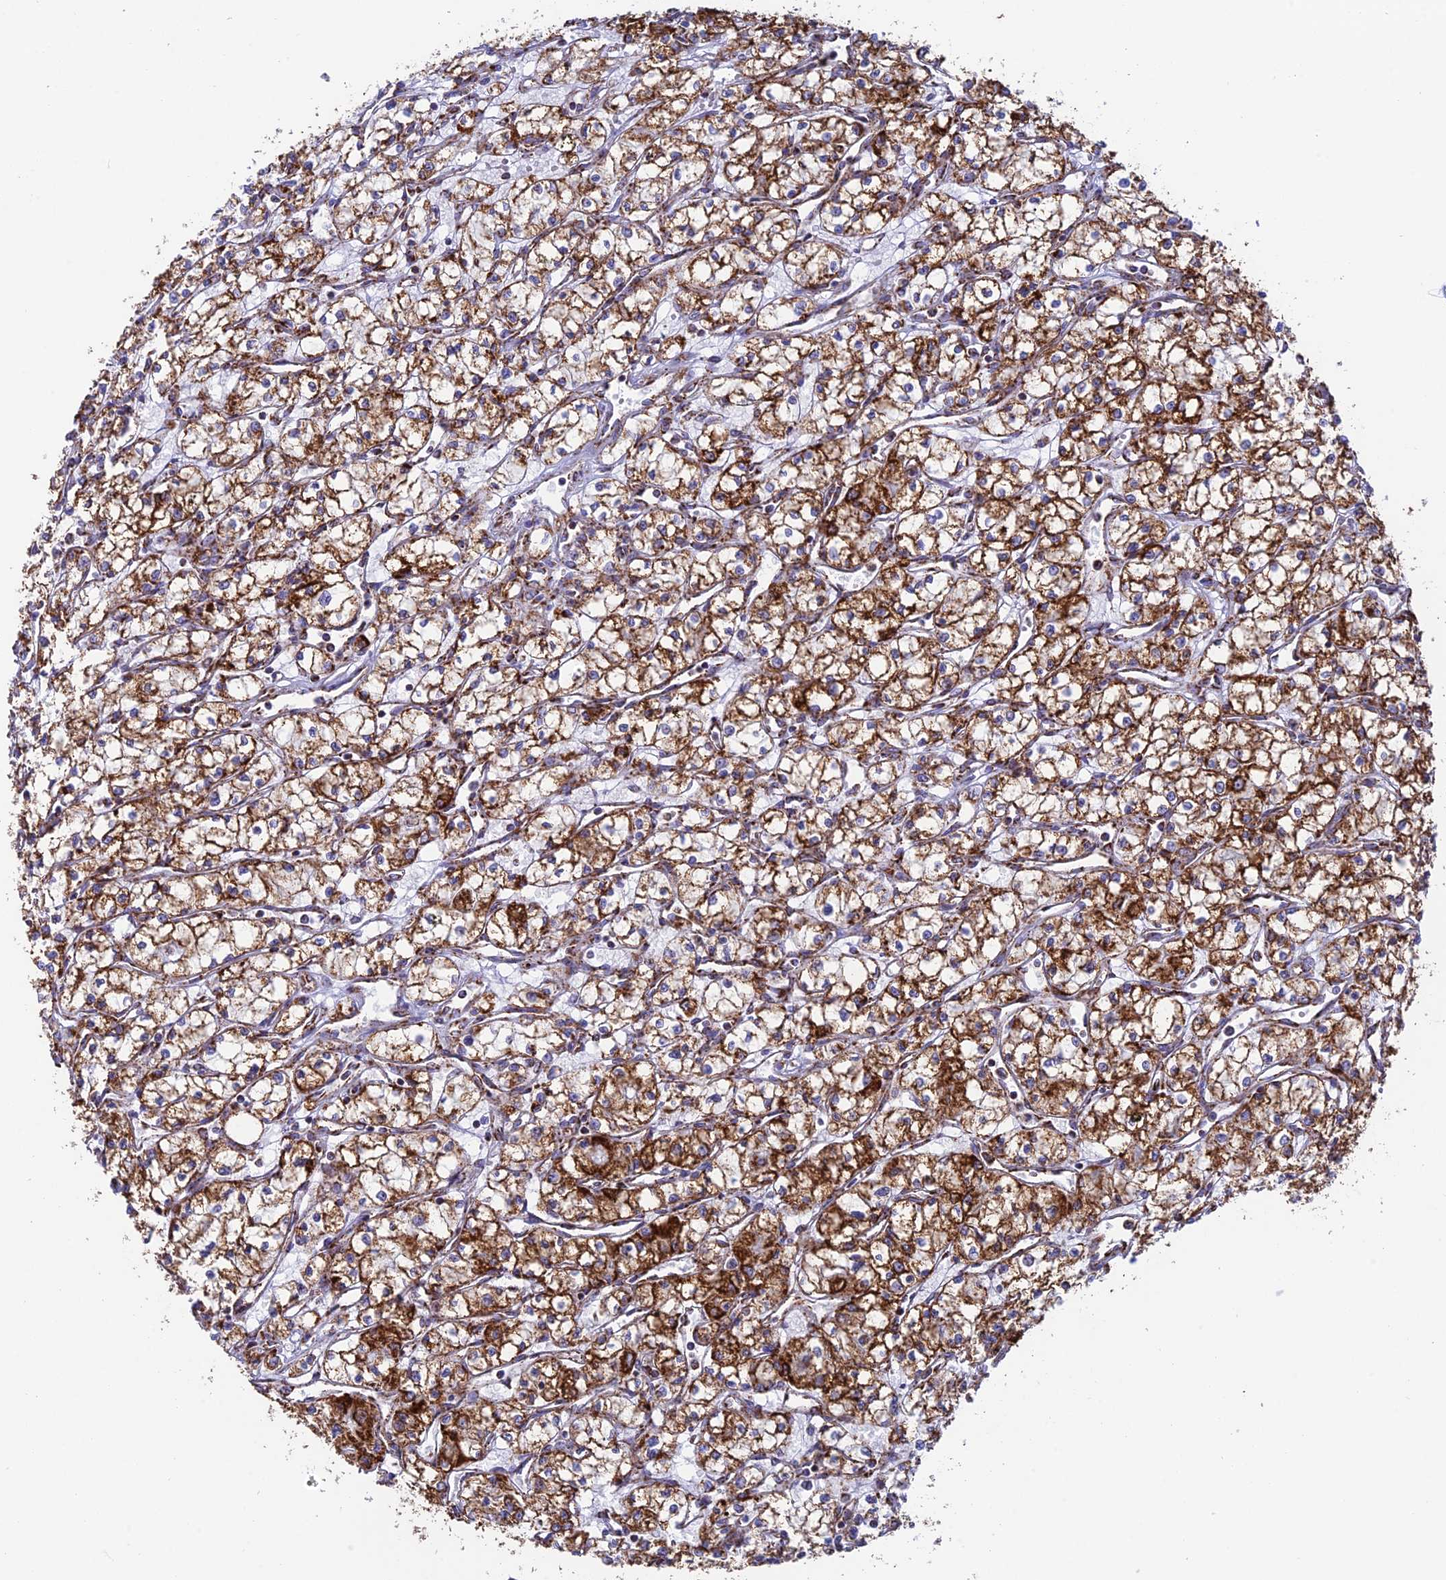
{"staining": {"intensity": "strong", "quantity": "25%-75%", "location": "cytoplasmic/membranous"}, "tissue": "renal cancer", "cell_type": "Tumor cells", "image_type": "cancer", "snomed": [{"axis": "morphology", "description": "Adenocarcinoma, NOS"}, {"axis": "topography", "description": "Kidney"}], "caption": "A high-resolution image shows IHC staining of adenocarcinoma (renal), which displays strong cytoplasmic/membranous positivity in approximately 25%-75% of tumor cells. (Brightfield microscopy of DAB IHC at high magnification).", "gene": "CHCHD3", "patient": {"sex": "male", "age": 59}}